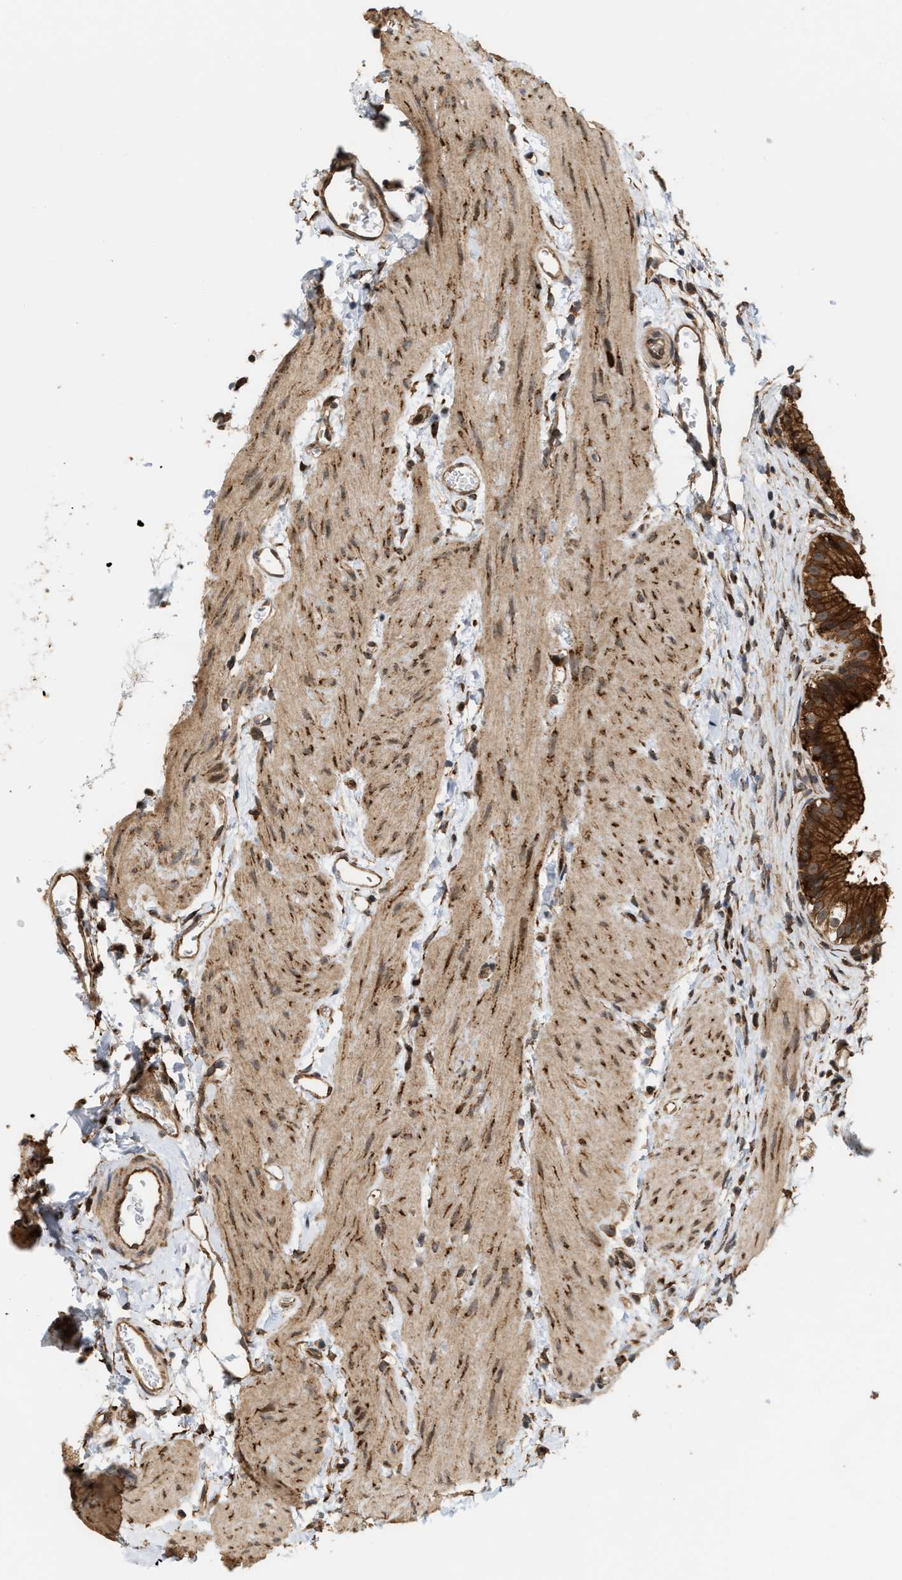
{"staining": {"intensity": "strong", "quantity": ">75%", "location": "cytoplasmic/membranous"}, "tissue": "gallbladder", "cell_type": "Glandular cells", "image_type": "normal", "snomed": [{"axis": "morphology", "description": "Normal tissue, NOS"}, {"axis": "topography", "description": "Gallbladder"}], "caption": "Glandular cells demonstrate high levels of strong cytoplasmic/membranous staining in about >75% of cells in benign human gallbladder. Nuclei are stained in blue.", "gene": "IQCE", "patient": {"sex": "female", "age": 26}}